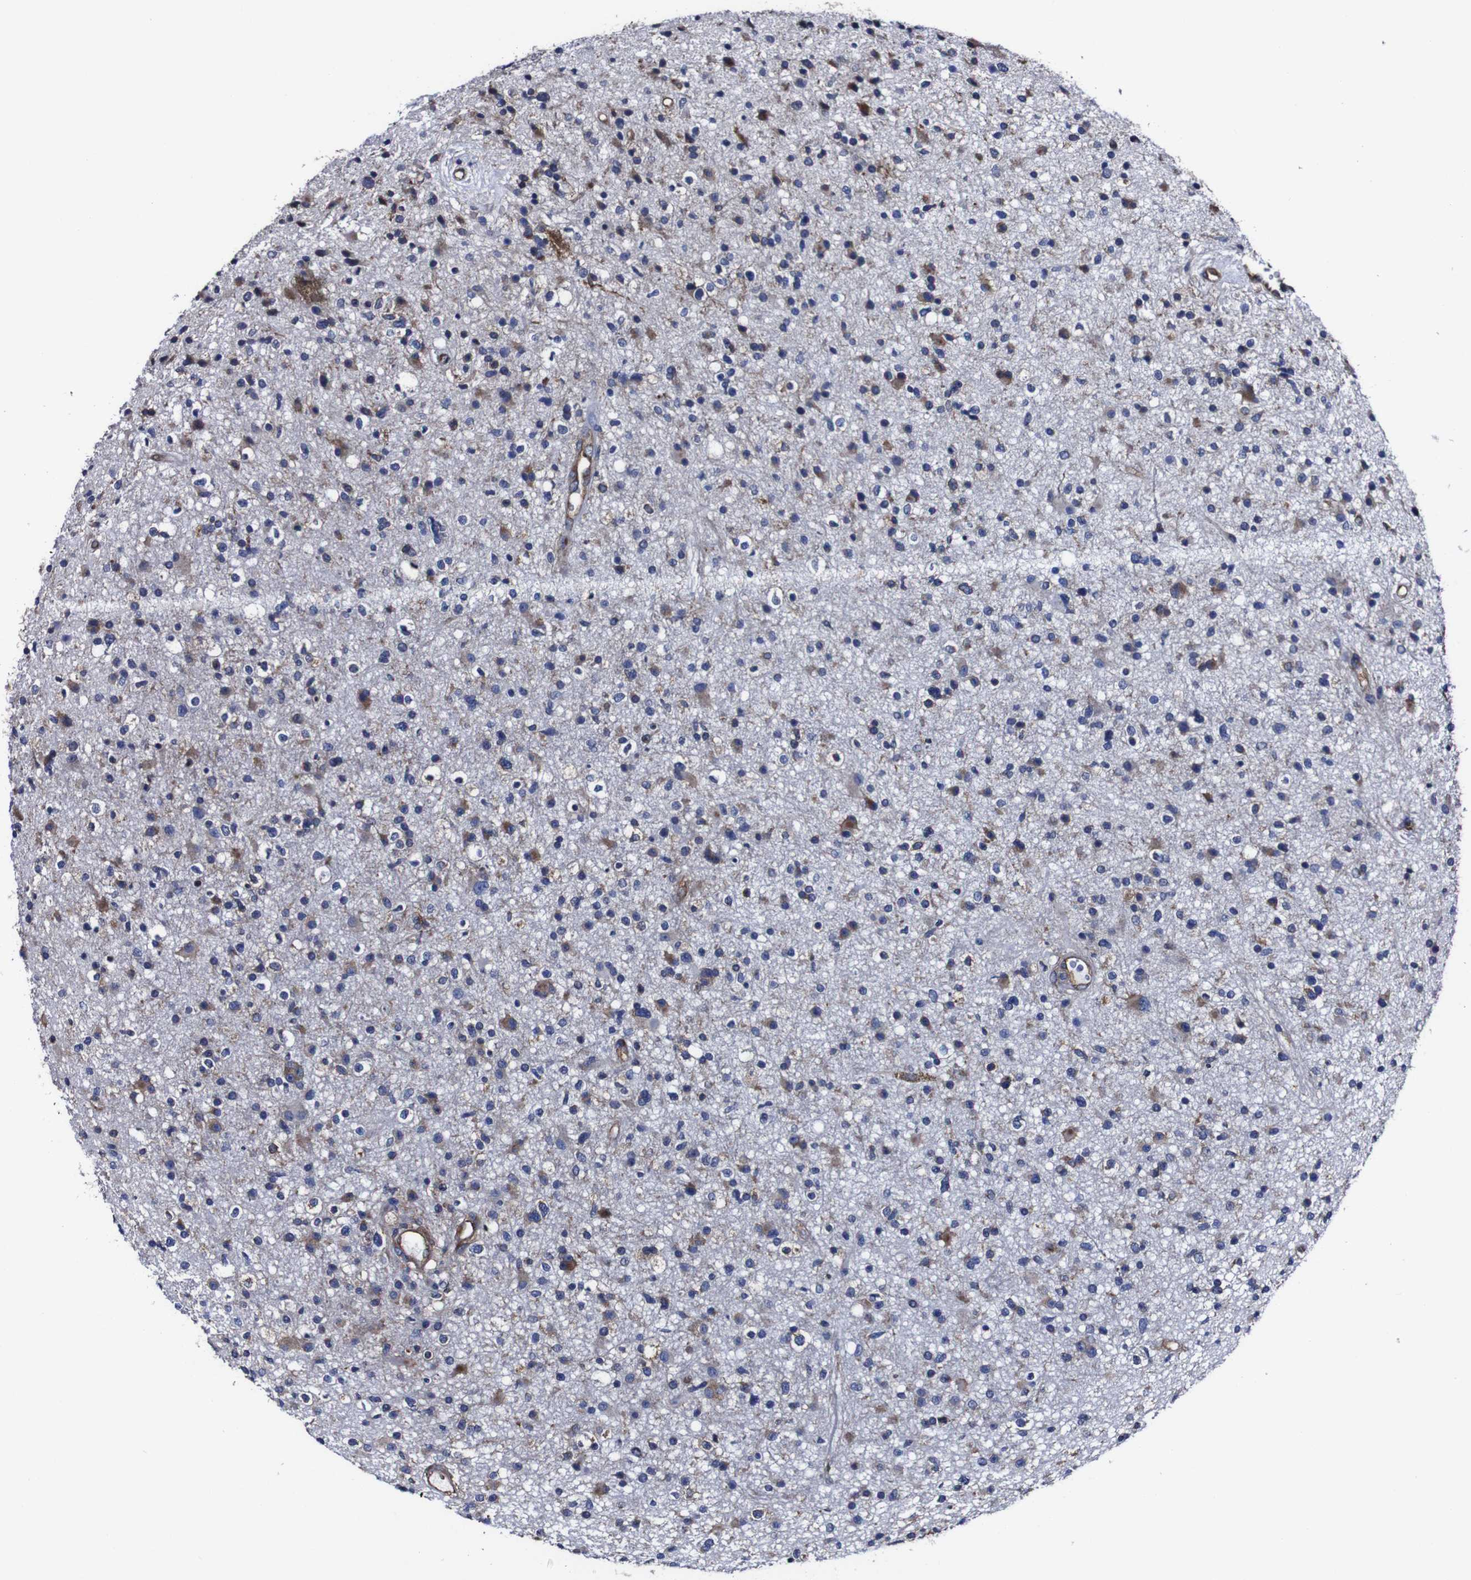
{"staining": {"intensity": "moderate", "quantity": "25%-75%", "location": "cytoplasmic/membranous"}, "tissue": "glioma", "cell_type": "Tumor cells", "image_type": "cancer", "snomed": [{"axis": "morphology", "description": "Glioma, malignant, High grade"}, {"axis": "topography", "description": "Brain"}], "caption": "Immunohistochemical staining of glioma displays medium levels of moderate cytoplasmic/membranous protein staining in approximately 25%-75% of tumor cells.", "gene": "CSF1R", "patient": {"sex": "male", "age": 33}}